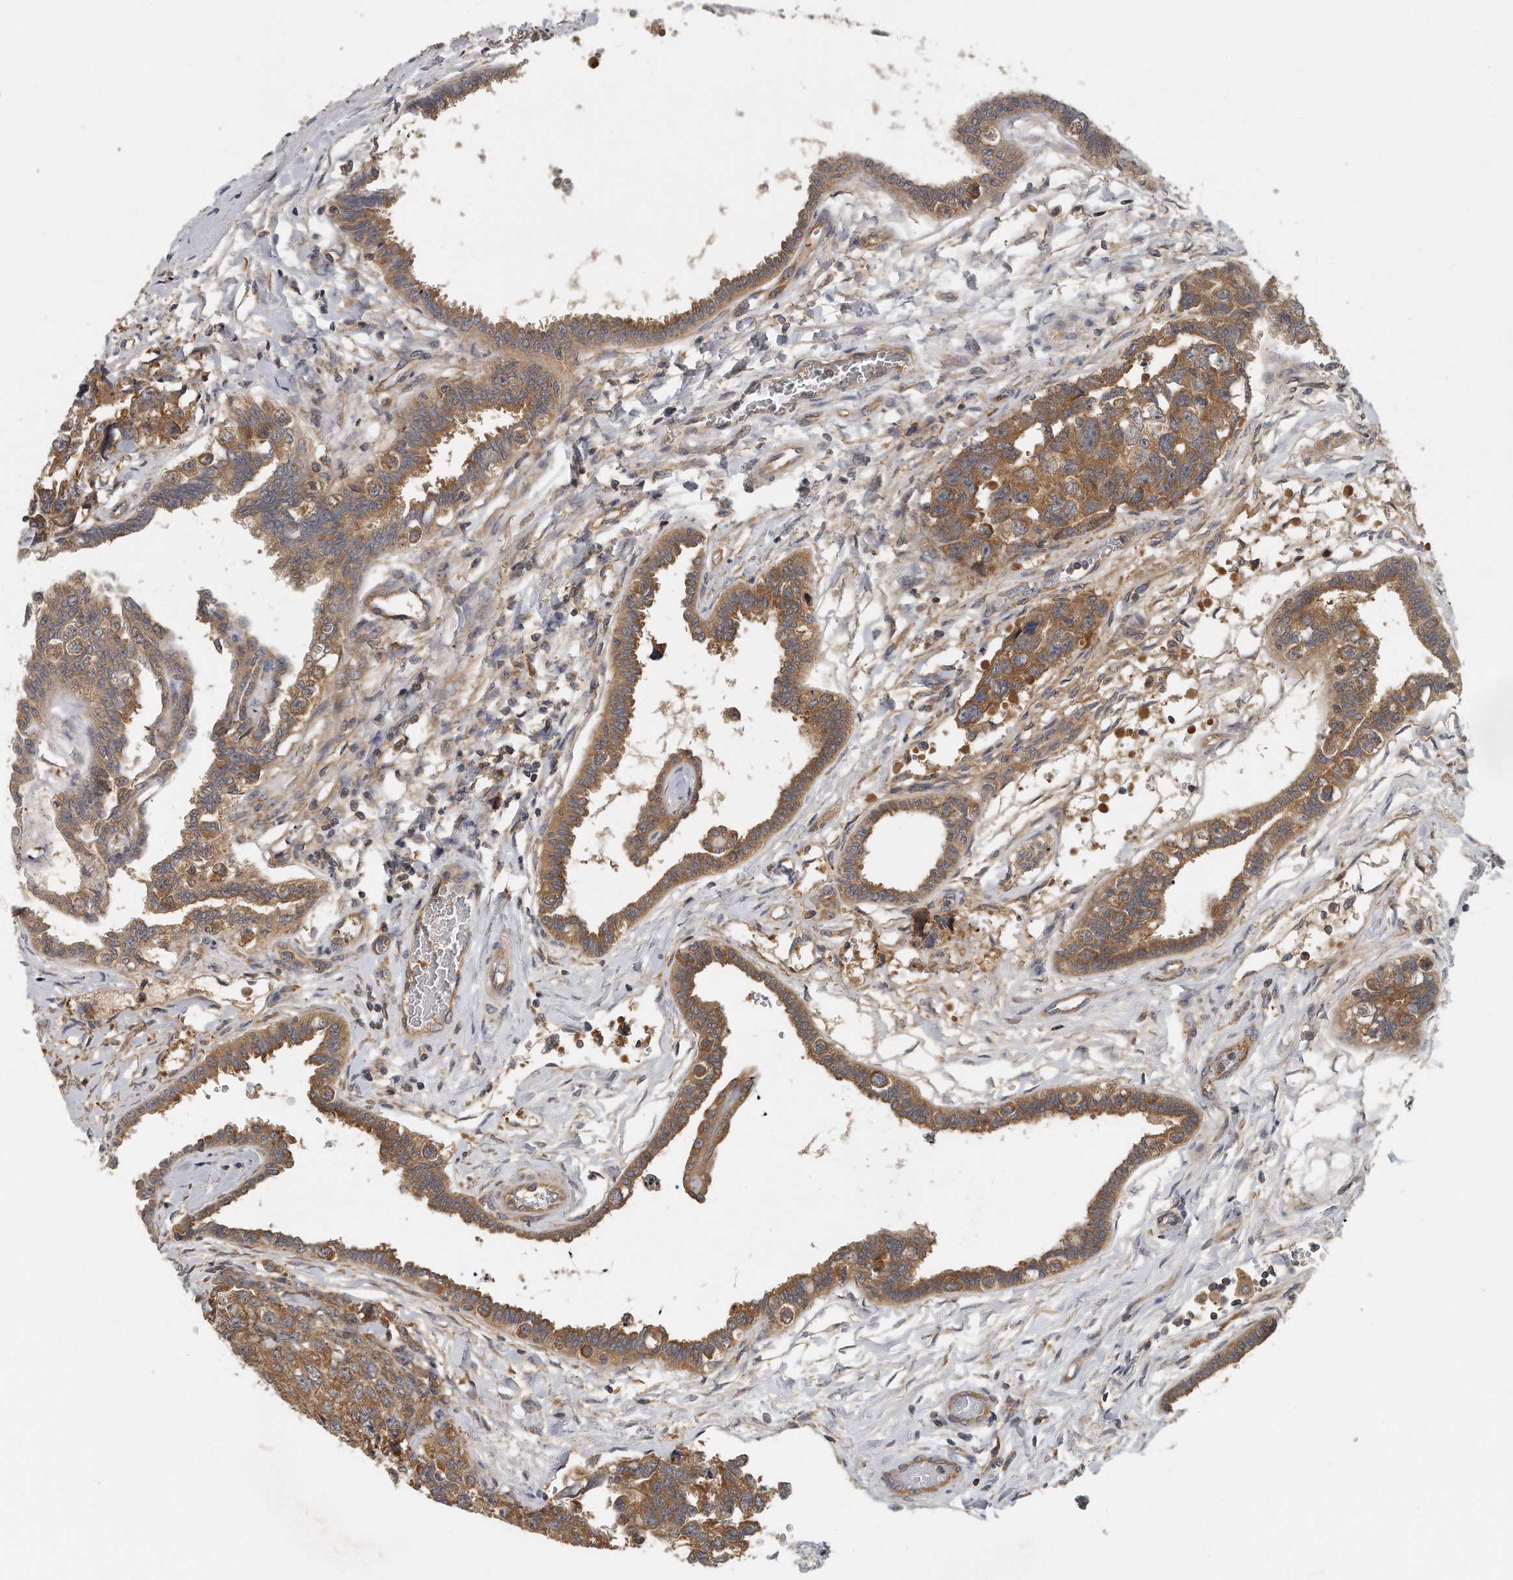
{"staining": {"intensity": "moderate", "quantity": ">75%", "location": "cytoplasmic/membranous"}, "tissue": "testis cancer", "cell_type": "Tumor cells", "image_type": "cancer", "snomed": [{"axis": "morphology", "description": "Carcinoma, Embryonal, NOS"}, {"axis": "topography", "description": "Testis"}], "caption": "Immunohistochemistry histopathology image of embryonal carcinoma (testis) stained for a protein (brown), which displays medium levels of moderate cytoplasmic/membranous positivity in about >75% of tumor cells.", "gene": "EIF3I", "patient": {"sex": "male", "age": 31}}